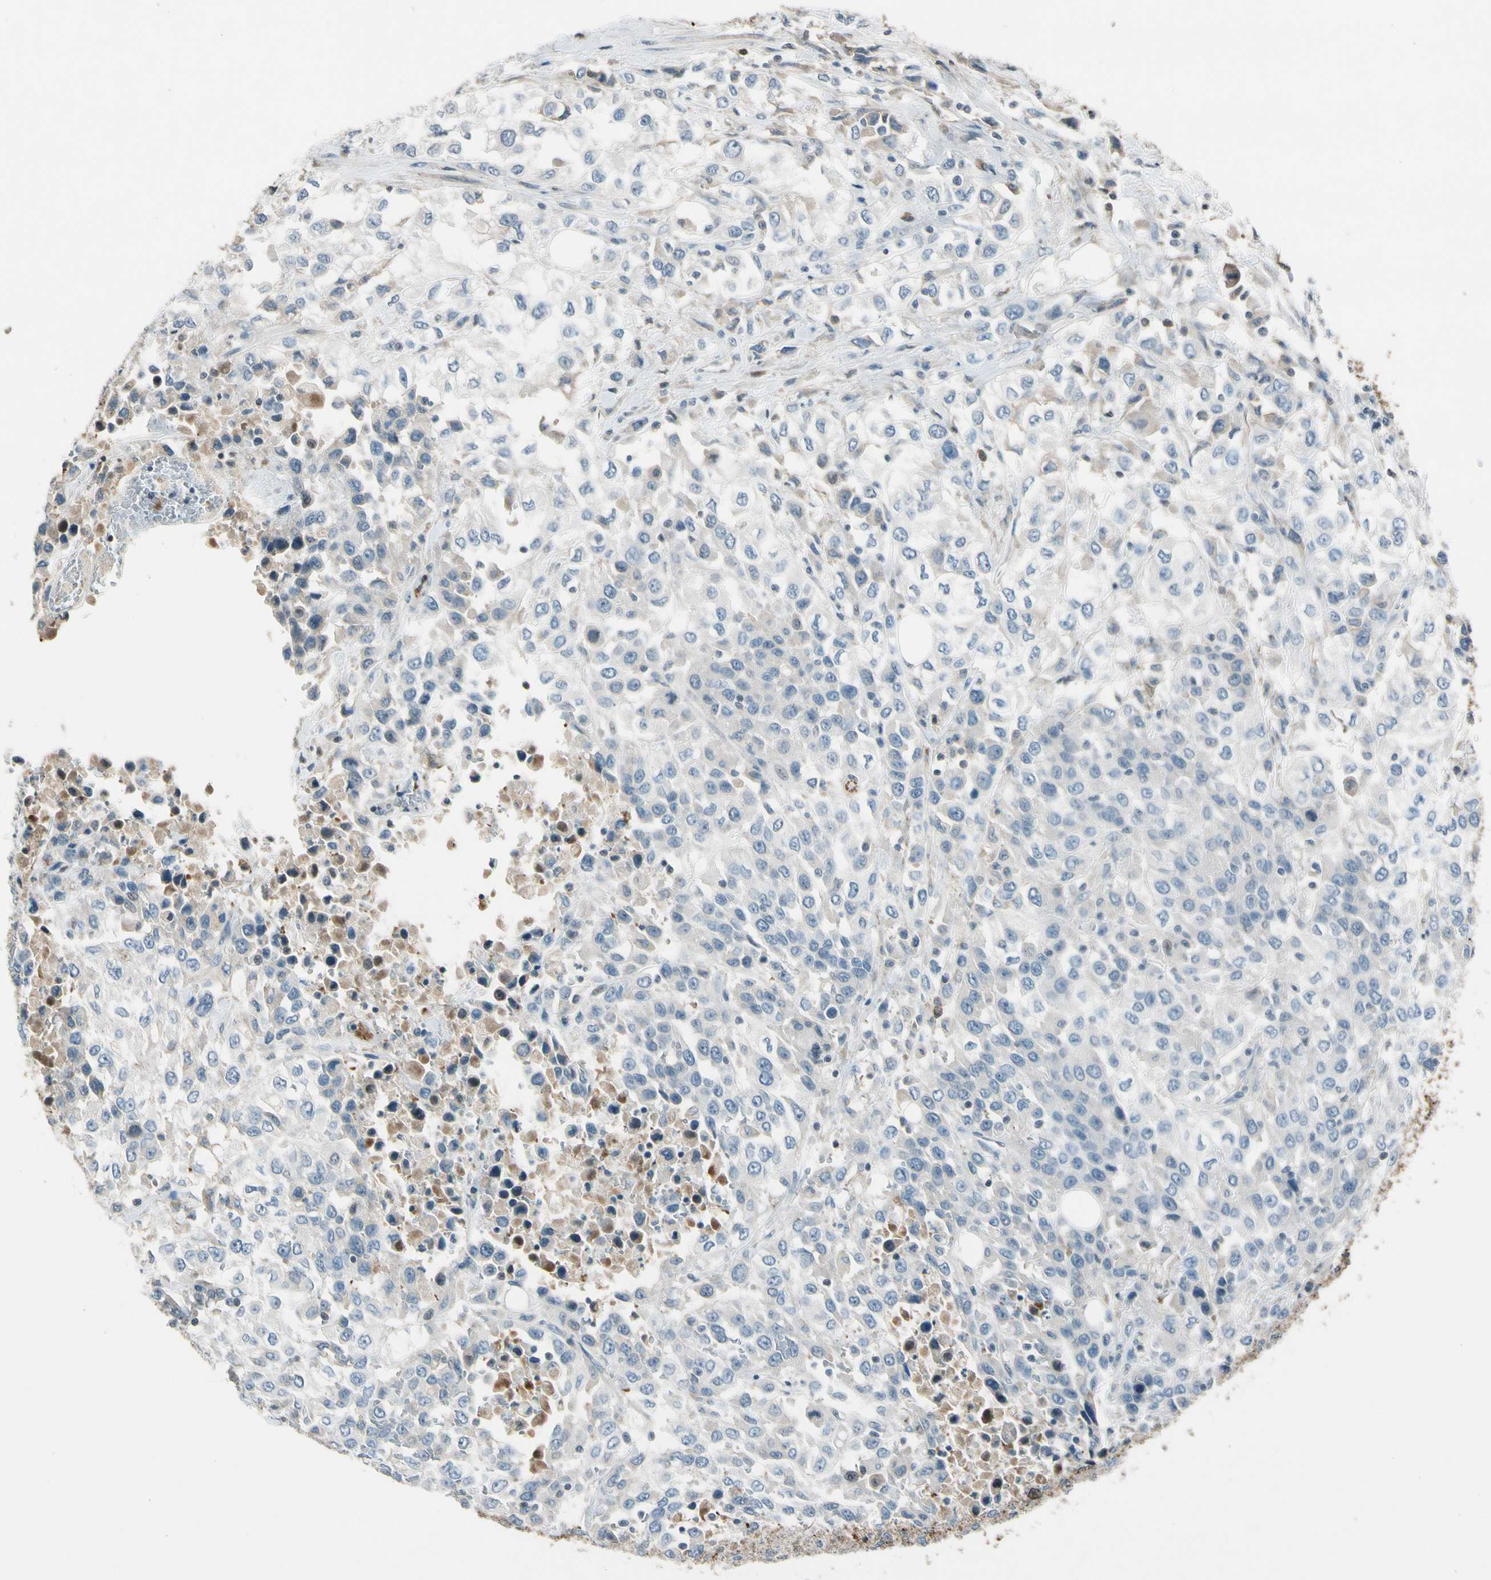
{"staining": {"intensity": "negative", "quantity": "none", "location": "none"}, "tissue": "urothelial cancer", "cell_type": "Tumor cells", "image_type": "cancer", "snomed": [{"axis": "morphology", "description": "Urothelial carcinoma, High grade"}, {"axis": "topography", "description": "Urinary bladder"}], "caption": "Urothelial cancer was stained to show a protein in brown. There is no significant staining in tumor cells.", "gene": "PDPN", "patient": {"sex": "female", "age": 80}}